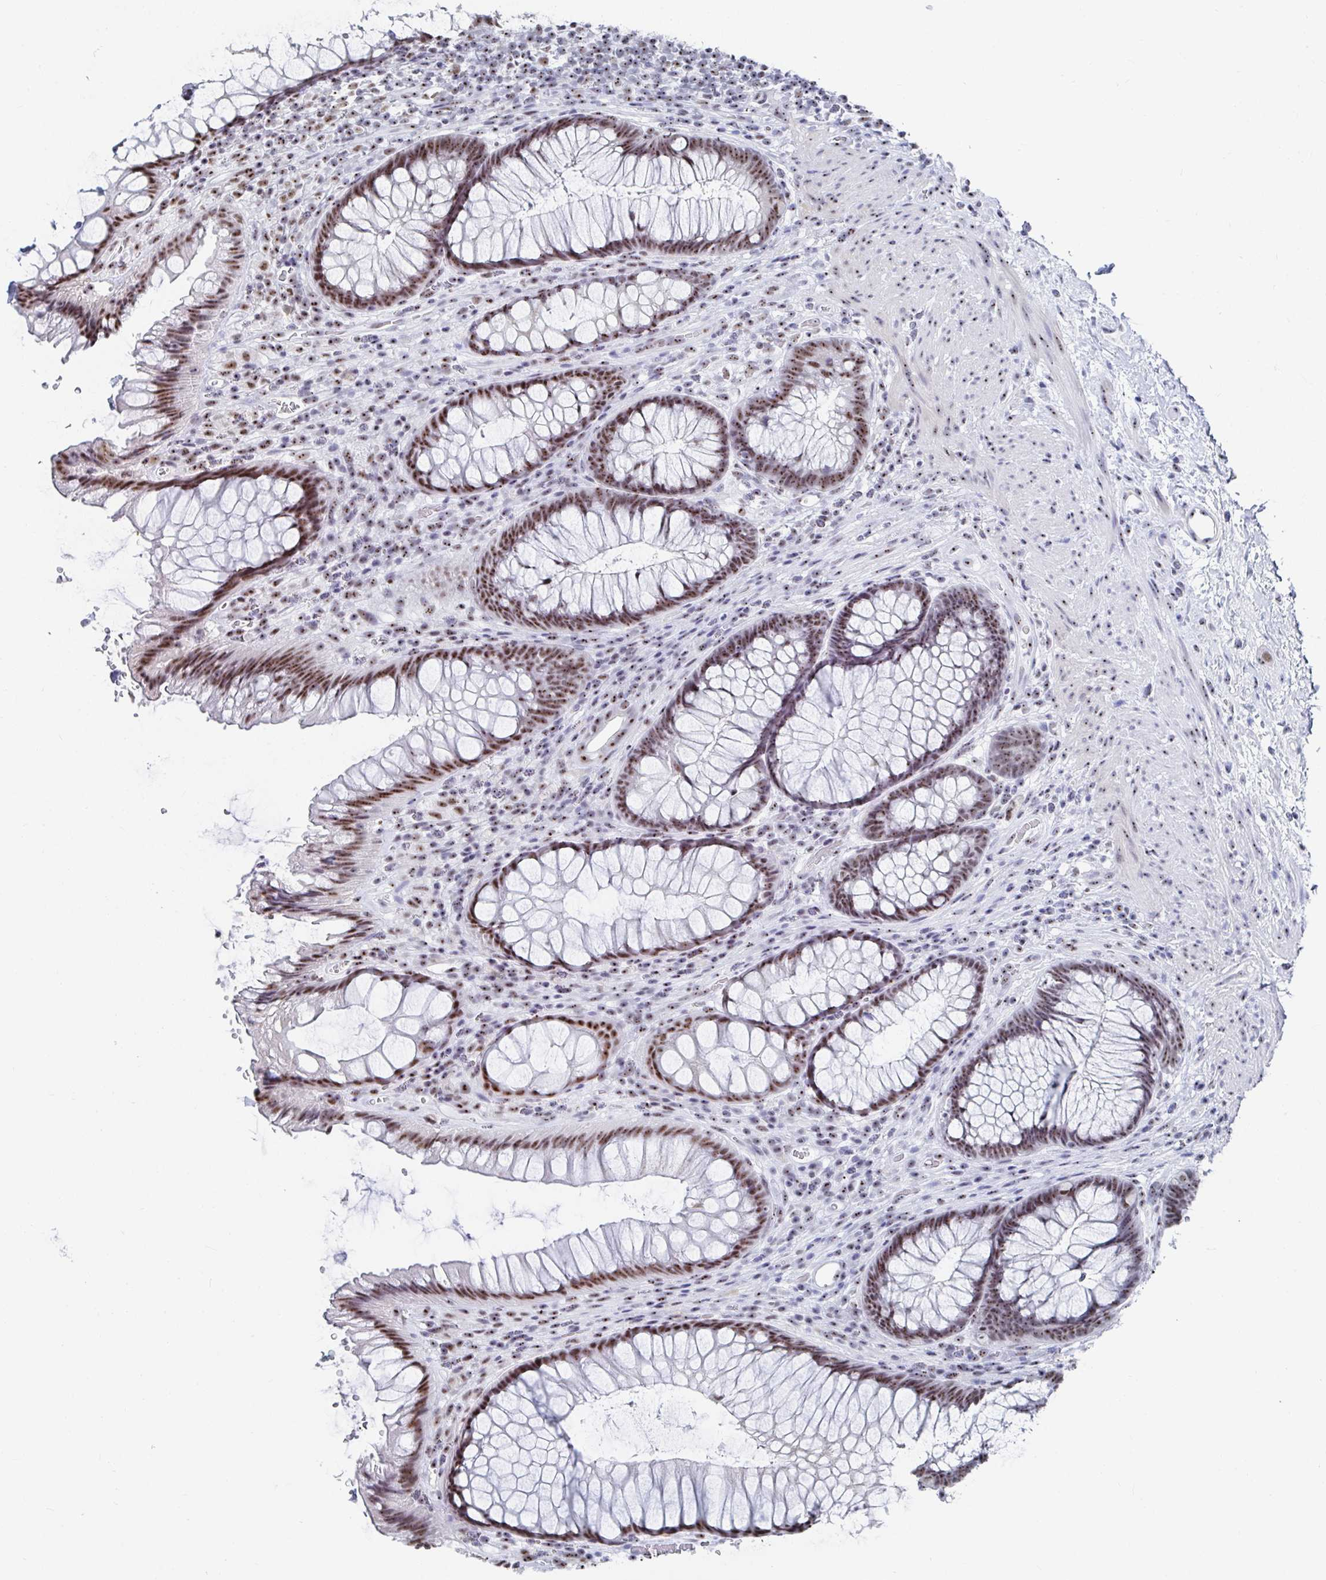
{"staining": {"intensity": "moderate", "quantity": ">75%", "location": "nuclear"}, "tissue": "rectum", "cell_type": "Glandular cells", "image_type": "normal", "snomed": [{"axis": "morphology", "description": "Normal tissue, NOS"}, {"axis": "topography", "description": "Rectum"}], "caption": "Moderate nuclear expression for a protein is present in approximately >75% of glandular cells of benign rectum using IHC.", "gene": "SIRT7", "patient": {"sex": "male", "age": 53}}